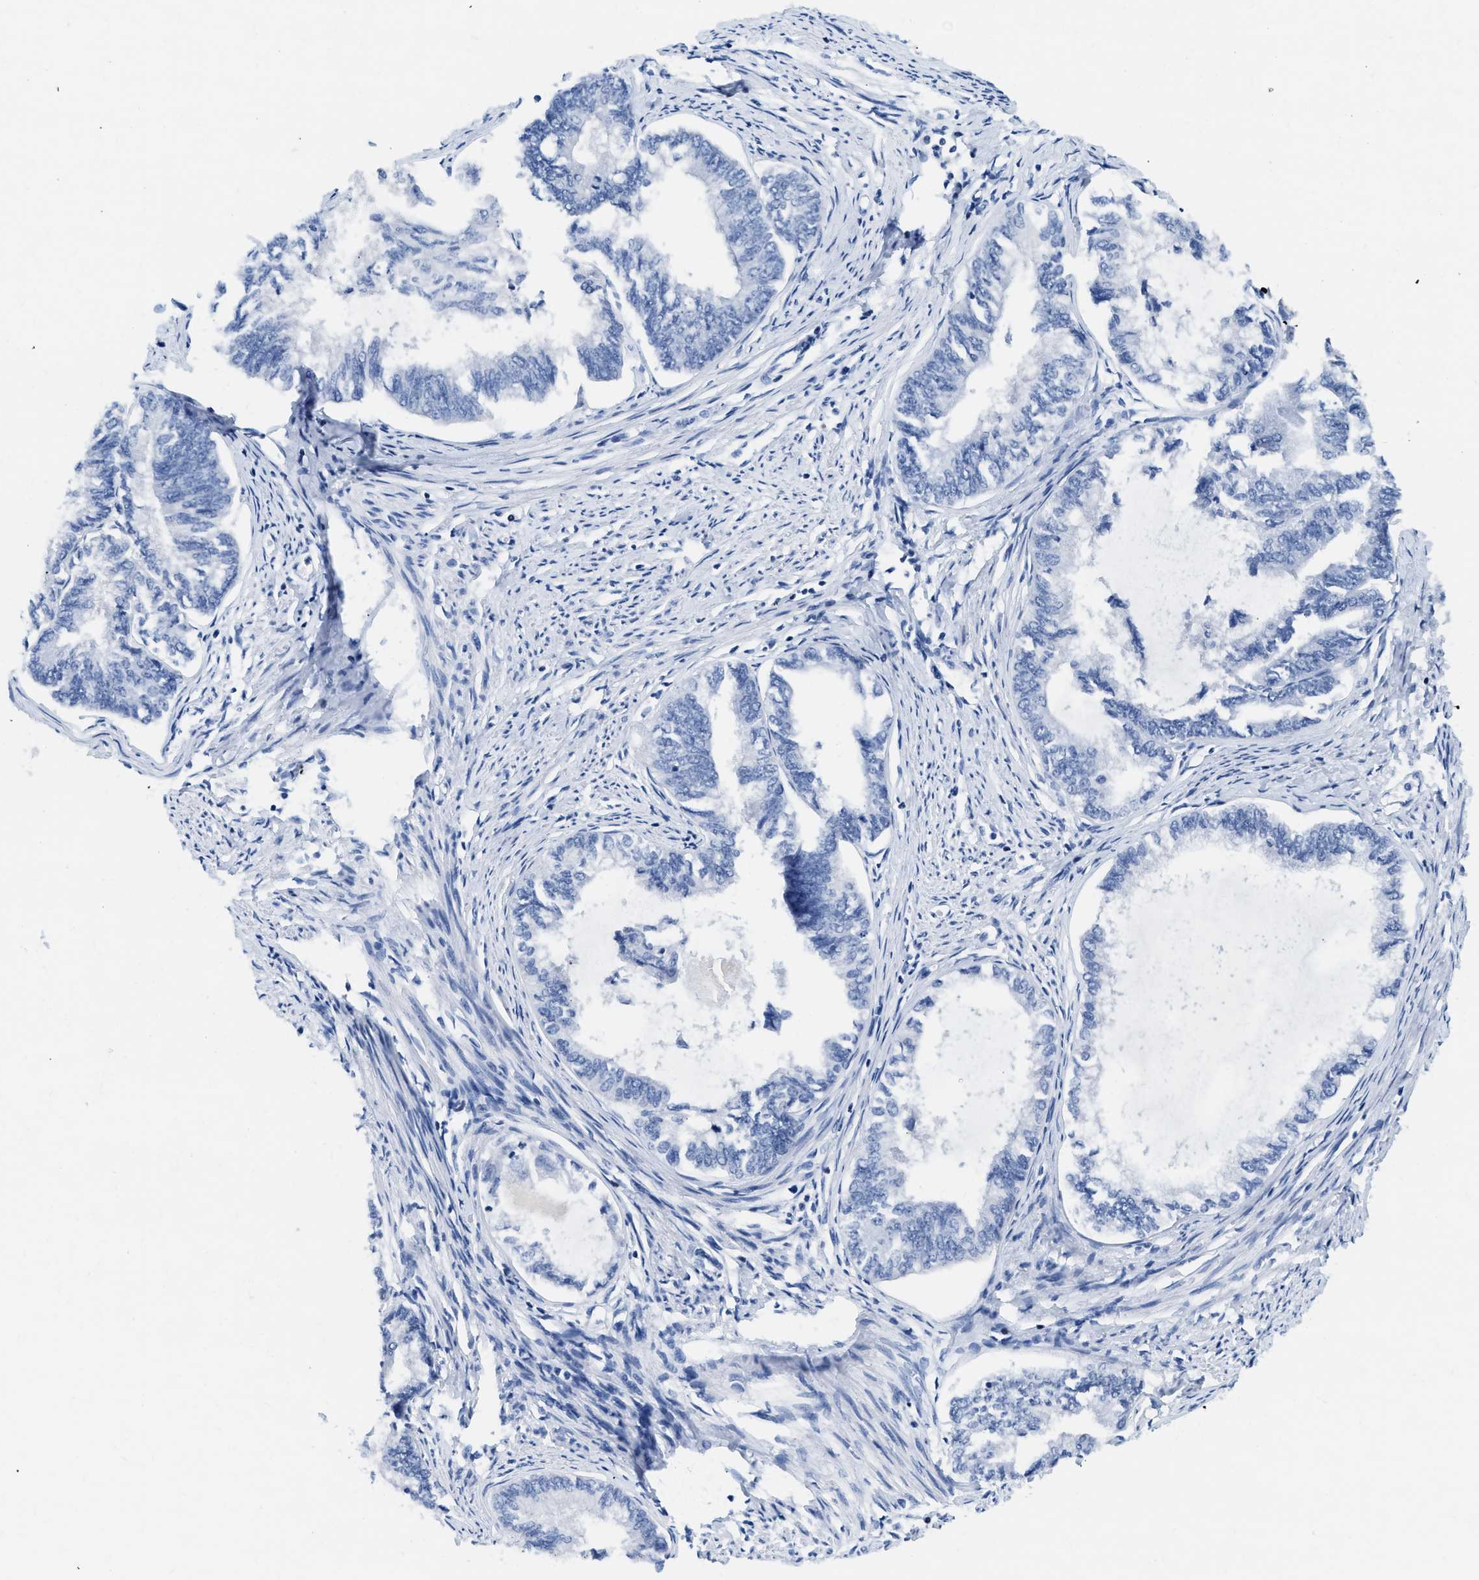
{"staining": {"intensity": "negative", "quantity": "none", "location": "none"}, "tissue": "endometrial cancer", "cell_type": "Tumor cells", "image_type": "cancer", "snomed": [{"axis": "morphology", "description": "Adenocarcinoma, NOS"}, {"axis": "topography", "description": "Endometrium"}], "caption": "DAB immunohistochemical staining of human endometrial cancer (adenocarcinoma) demonstrates no significant positivity in tumor cells. The staining was performed using DAB to visualize the protein expression in brown, while the nuclei were stained in blue with hematoxylin (Magnification: 20x).", "gene": "TCF7", "patient": {"sex": "female", "age": 86}}